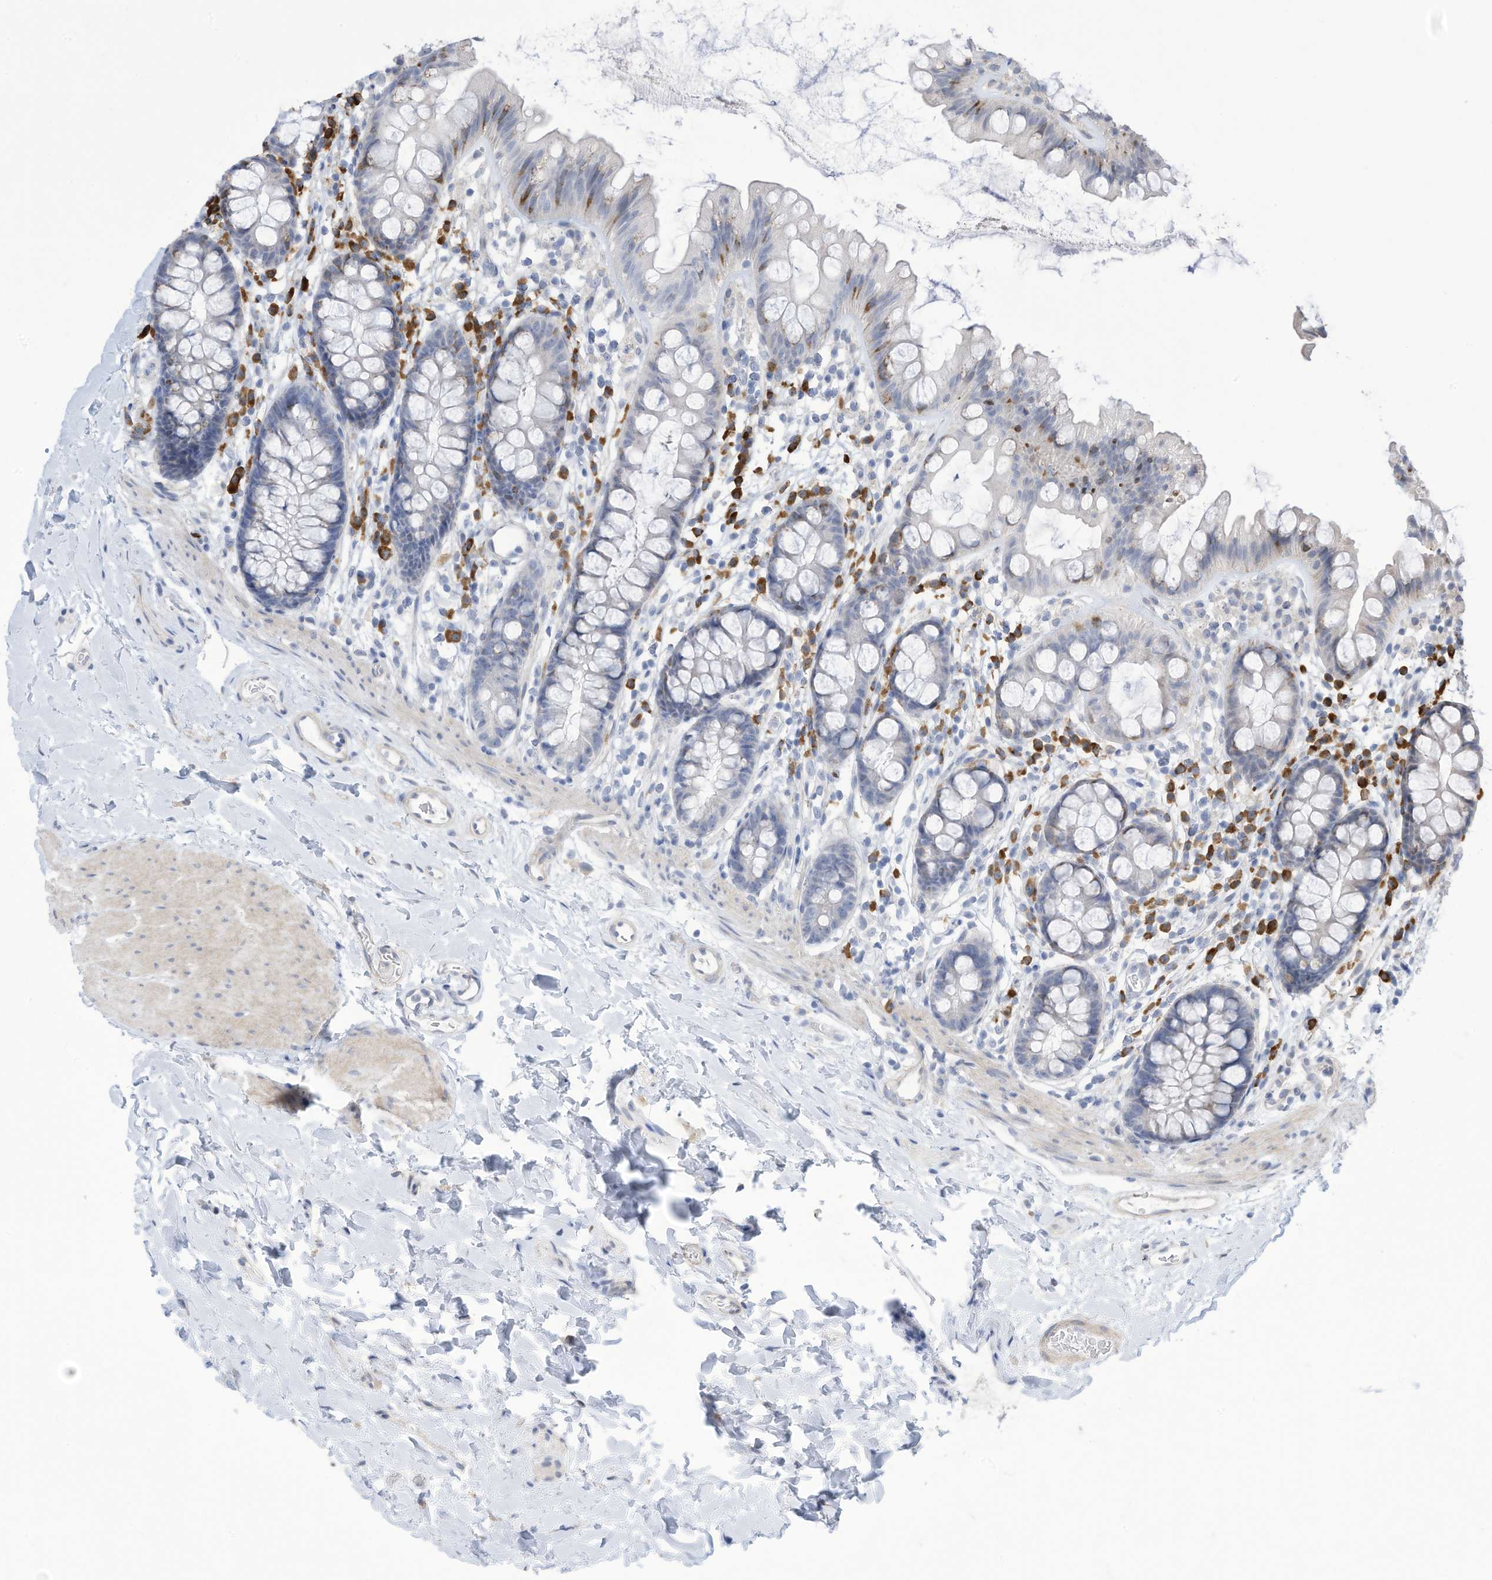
{"staining": {"intensity": "negative", "quantity": "none", "location": "none"}, "tissue": "colon", "cell_type": "Endothelial cells", "image_type": "normal", "snomed": [{"axis": "morphology", "description": "Normal tissue, NOS"}, {"axis": "topography", "description": "Colon"}], "caption": "DAB immunohistochemical staining of benign colon shows no significant positivity in endothelial cells.", "gene": "ZNF292", "patient": {"sex": "female", "age": 62}}